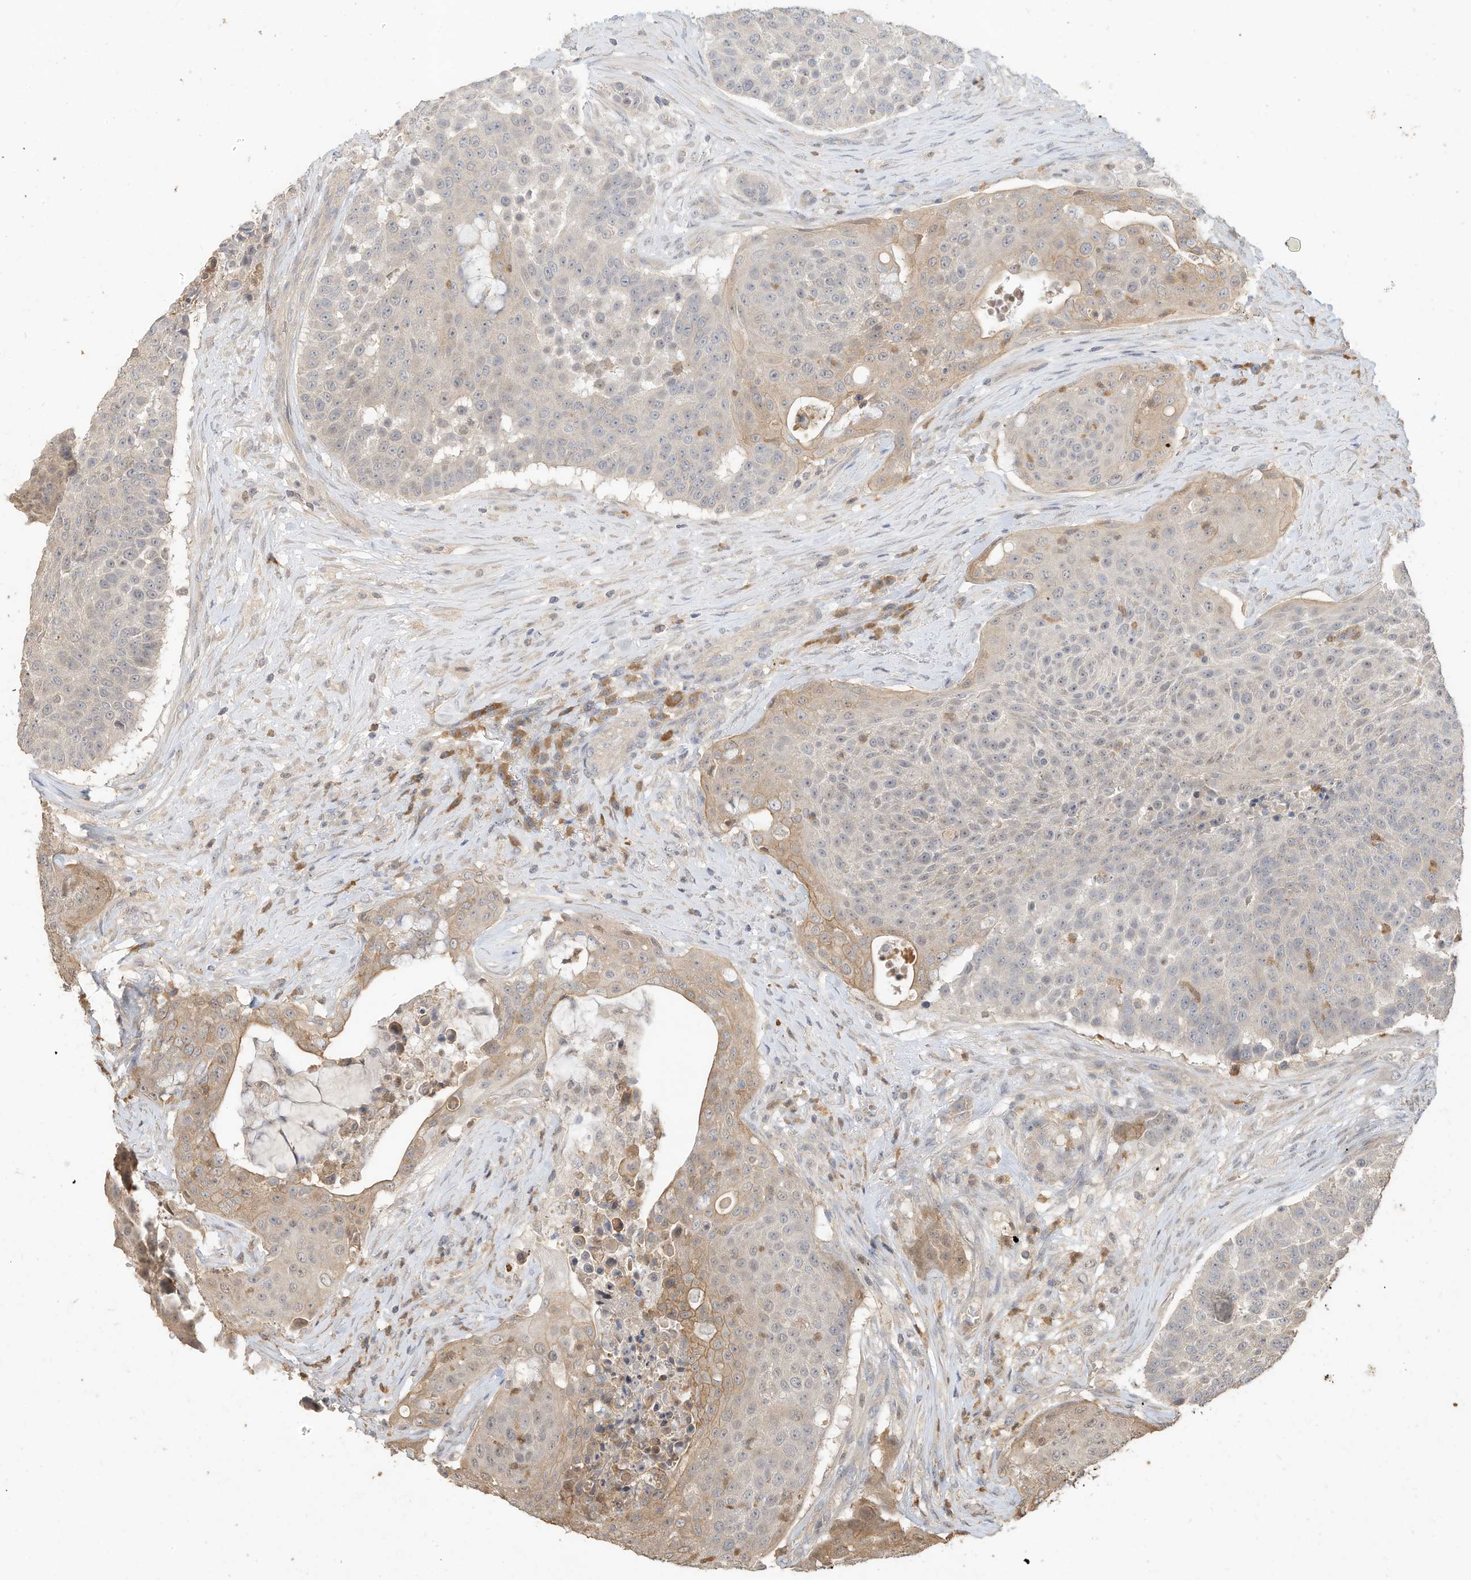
{"staining": {"intensity": "weak", "quantity": "<25%", "location": "cytoplasmic/membranous"}, "tissue": "urothelial cancer", "cell_type": "Tumor cells", "image_type": "cancer", "snomed": [{"axis": "morphology", "description": "Urothelial carcinoma, High grade"}, {"axis": "topography", "description": "Urinary bladder"}], "caption": "DAB immunohistochemical staining of human high-grade urothelial carcinoma reveals no significant staining in tumor cells. Brightfield microscopy of immunohistochemistry stained with DAB (brown) and hematoxylin (blue), captured at high magnification.", "gene": "OFD1", "patient": {"sex": "female", "age": 63}}